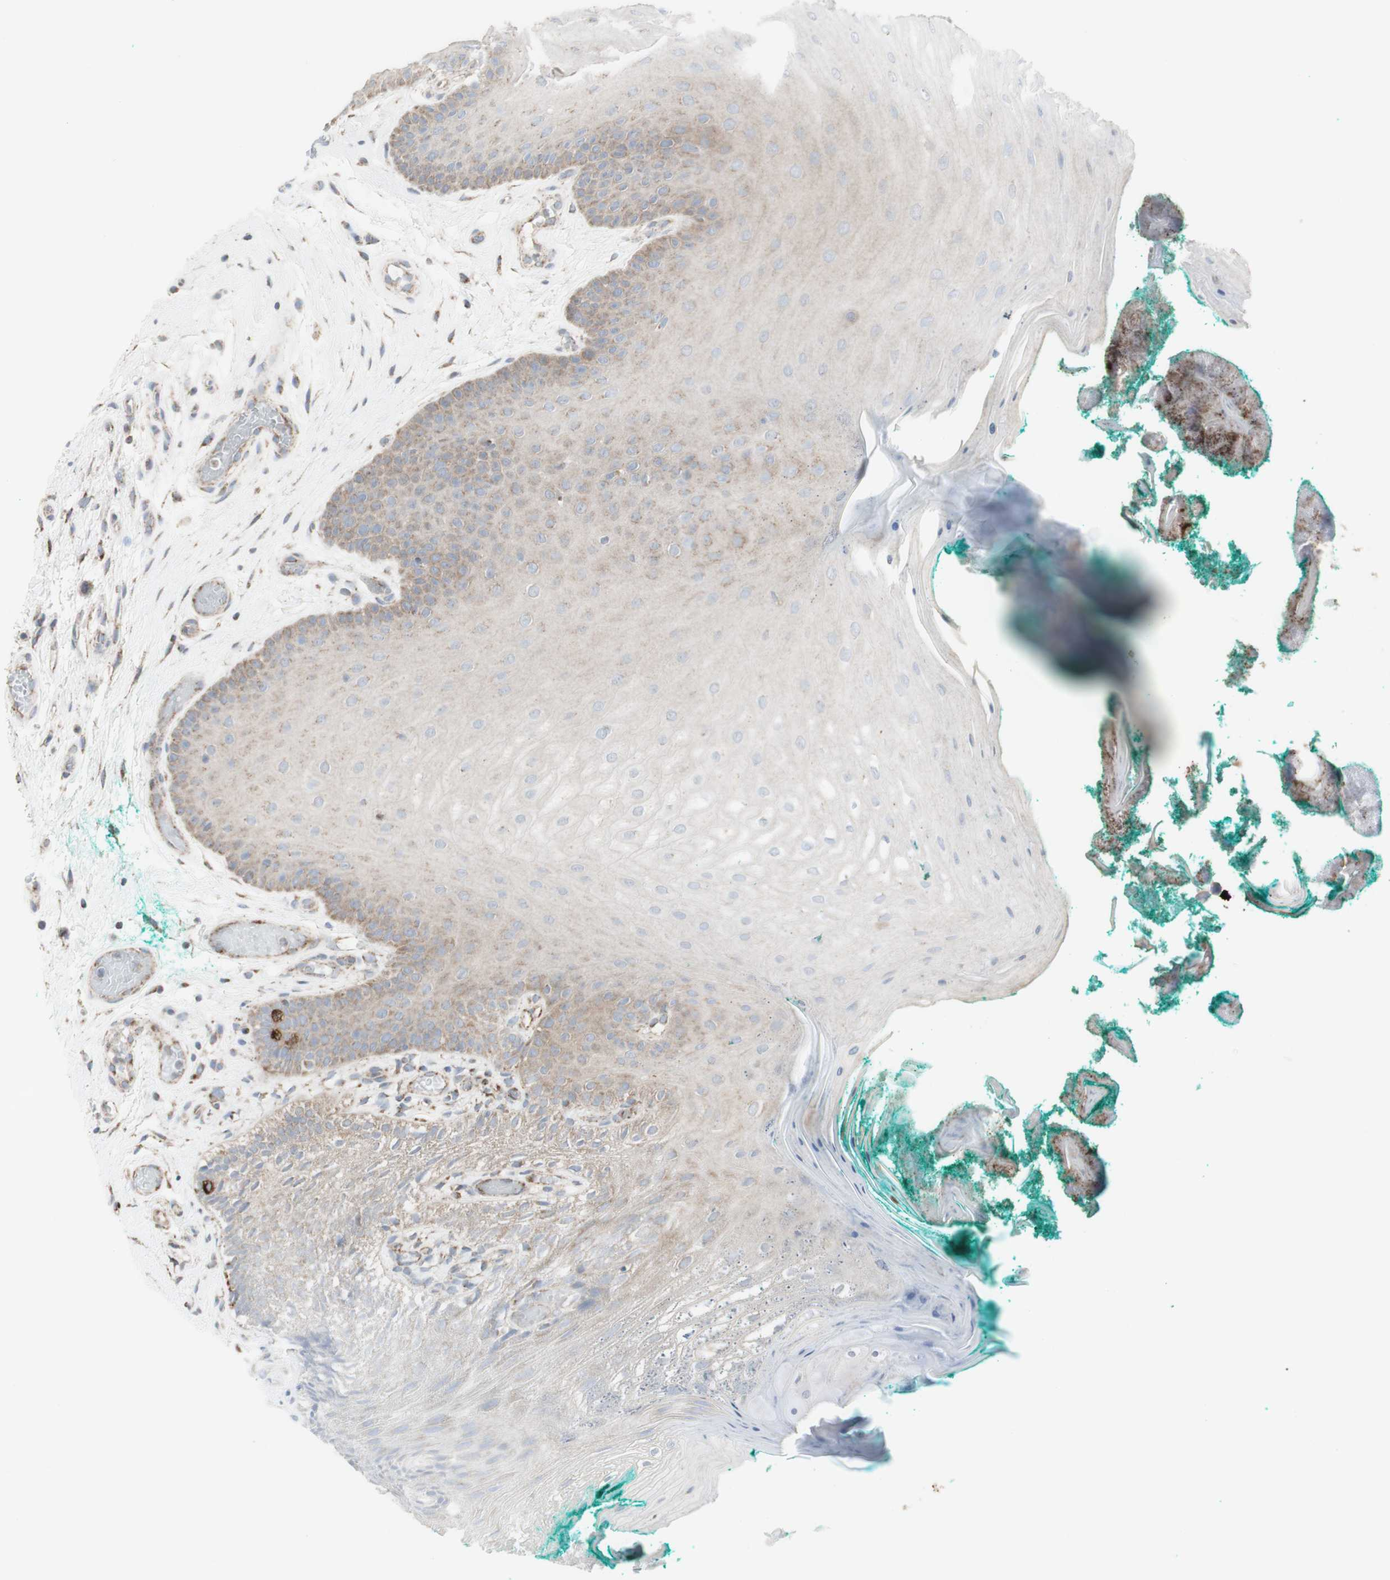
{"staining": {"intensity": "weak", "quantity": "25%-75%", "location": "cytoplasmic/membranous"}, "tissue": "oral mucosa", "cell_type": "Squamous epithelial cells", "image_type": "normal", "snomed": [{"axis": "morphology", "description": "Normal tissue, NOS"}, {"axis": "topography", "description": "Skeletal muscle"}, {"axis": "topography", "description": "Oral tissue"}], "caption": "Immunohistochemistry (IHC) histopathology image of normal oral mucosa stained for a protein (brown), which shows low levels of weak cytoplasmic/membranous positivity in approximately 25%-75% of squamous epithelial cells.", "gene": "C3orf52", "patient": {"sex": "male", "age": 58}}